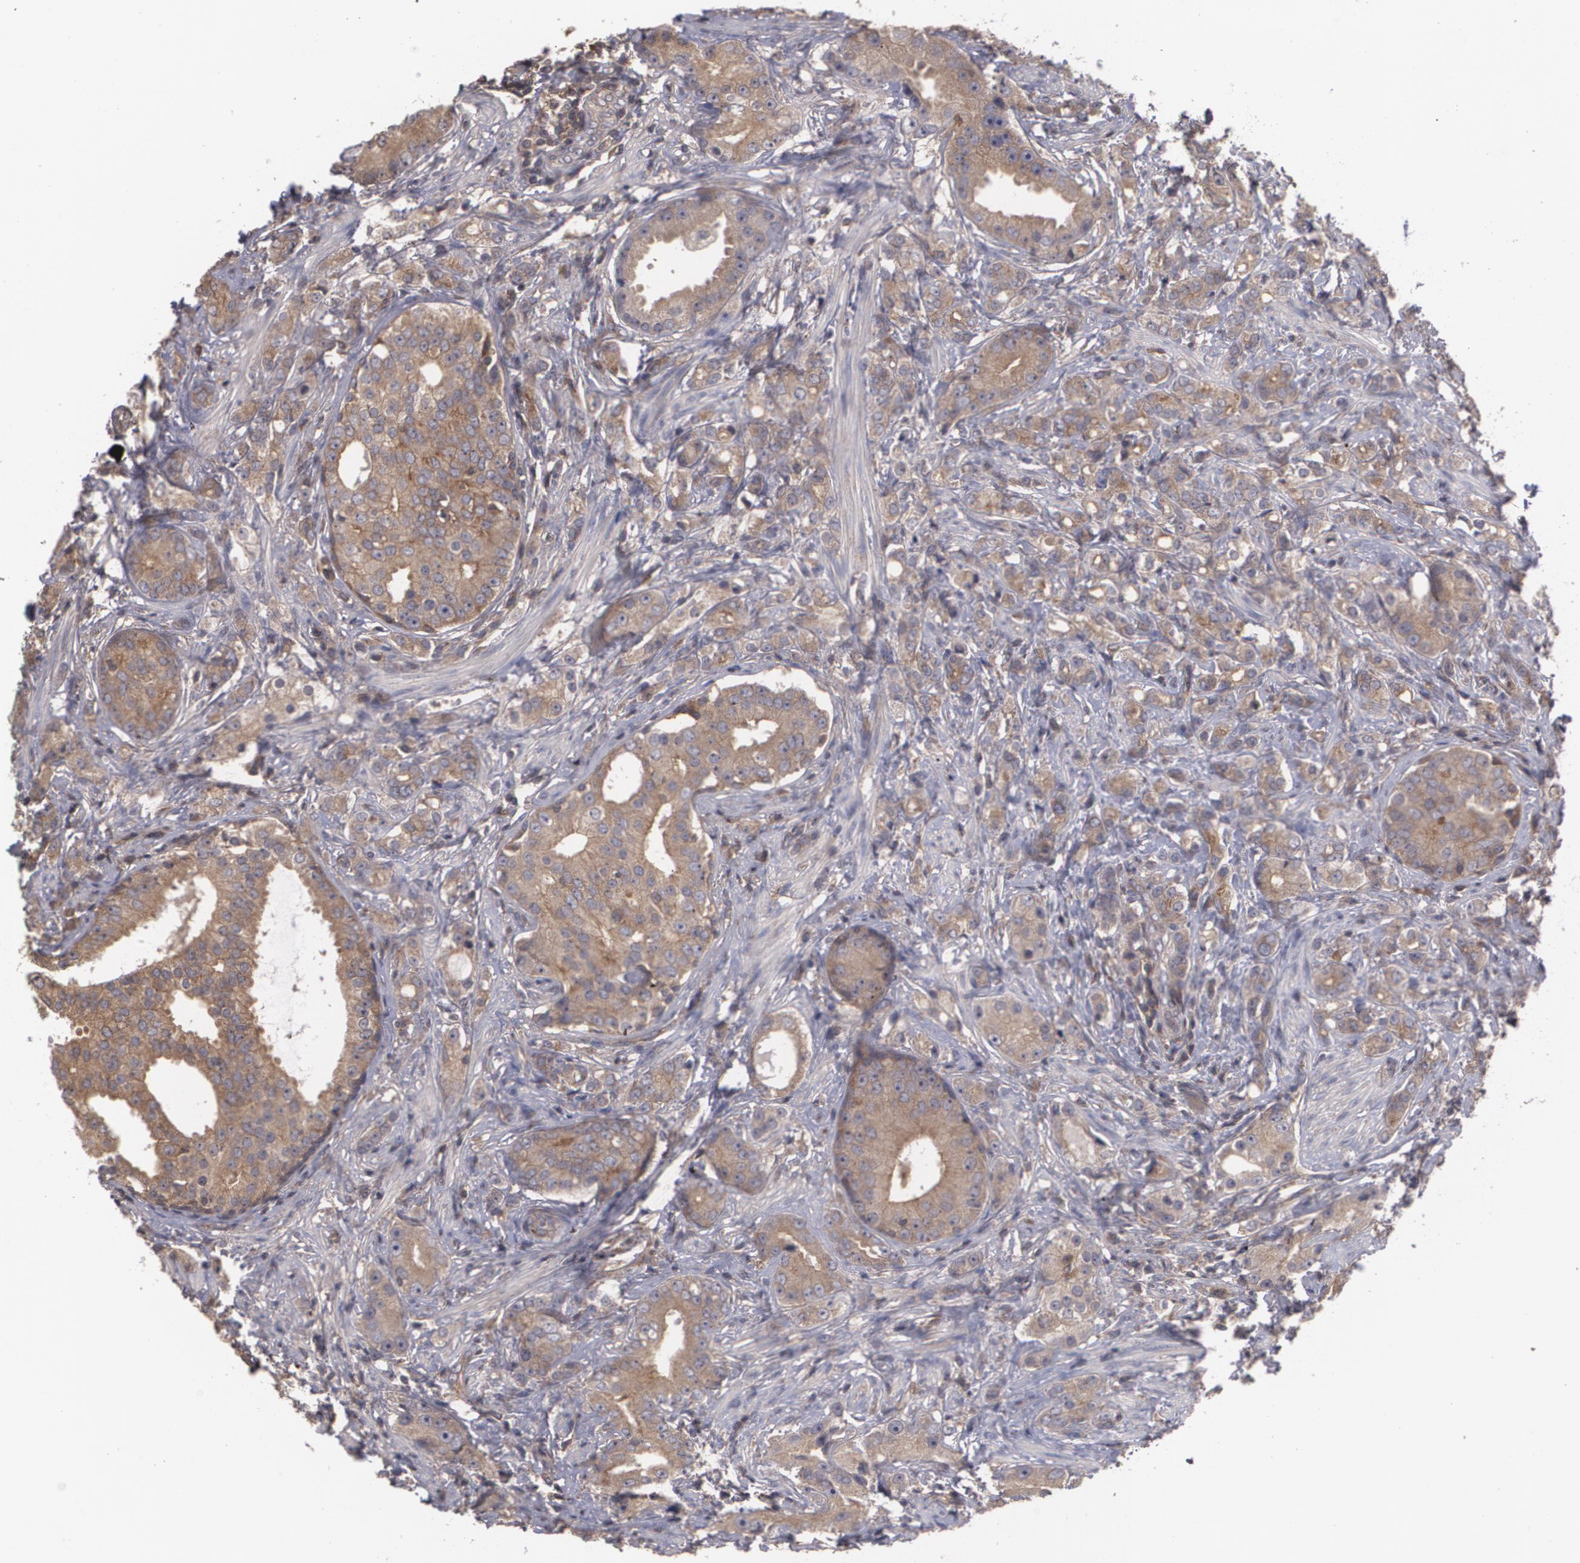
{"staining": {"intensity": "weak", "quantity": ">75%", "location": "cytoplasmic/membranous"}, "tissue": "prostate cancer", "cell_type": "Tumor cells", "image_type": "cancer", "snomed": [{"axis": "morphology", "description": "Adenocarcinoma, Medium grade"}, {"axis": "topography", "description": "Prostate"}], "caption": "High-magnification brightfield microscopy of prostate cancer (adenocarcinoma (medium-grade)) stained with DAB (3,3'-diaminobenzidine) (brown) and counterstained with hematoxylin (blue). tumor cells exhibit weak cytoplasmic/membranous expression is present in approximately>75% of cells.", "gene": "HRAS", "patient": {"sex": "male", "age": 59}}